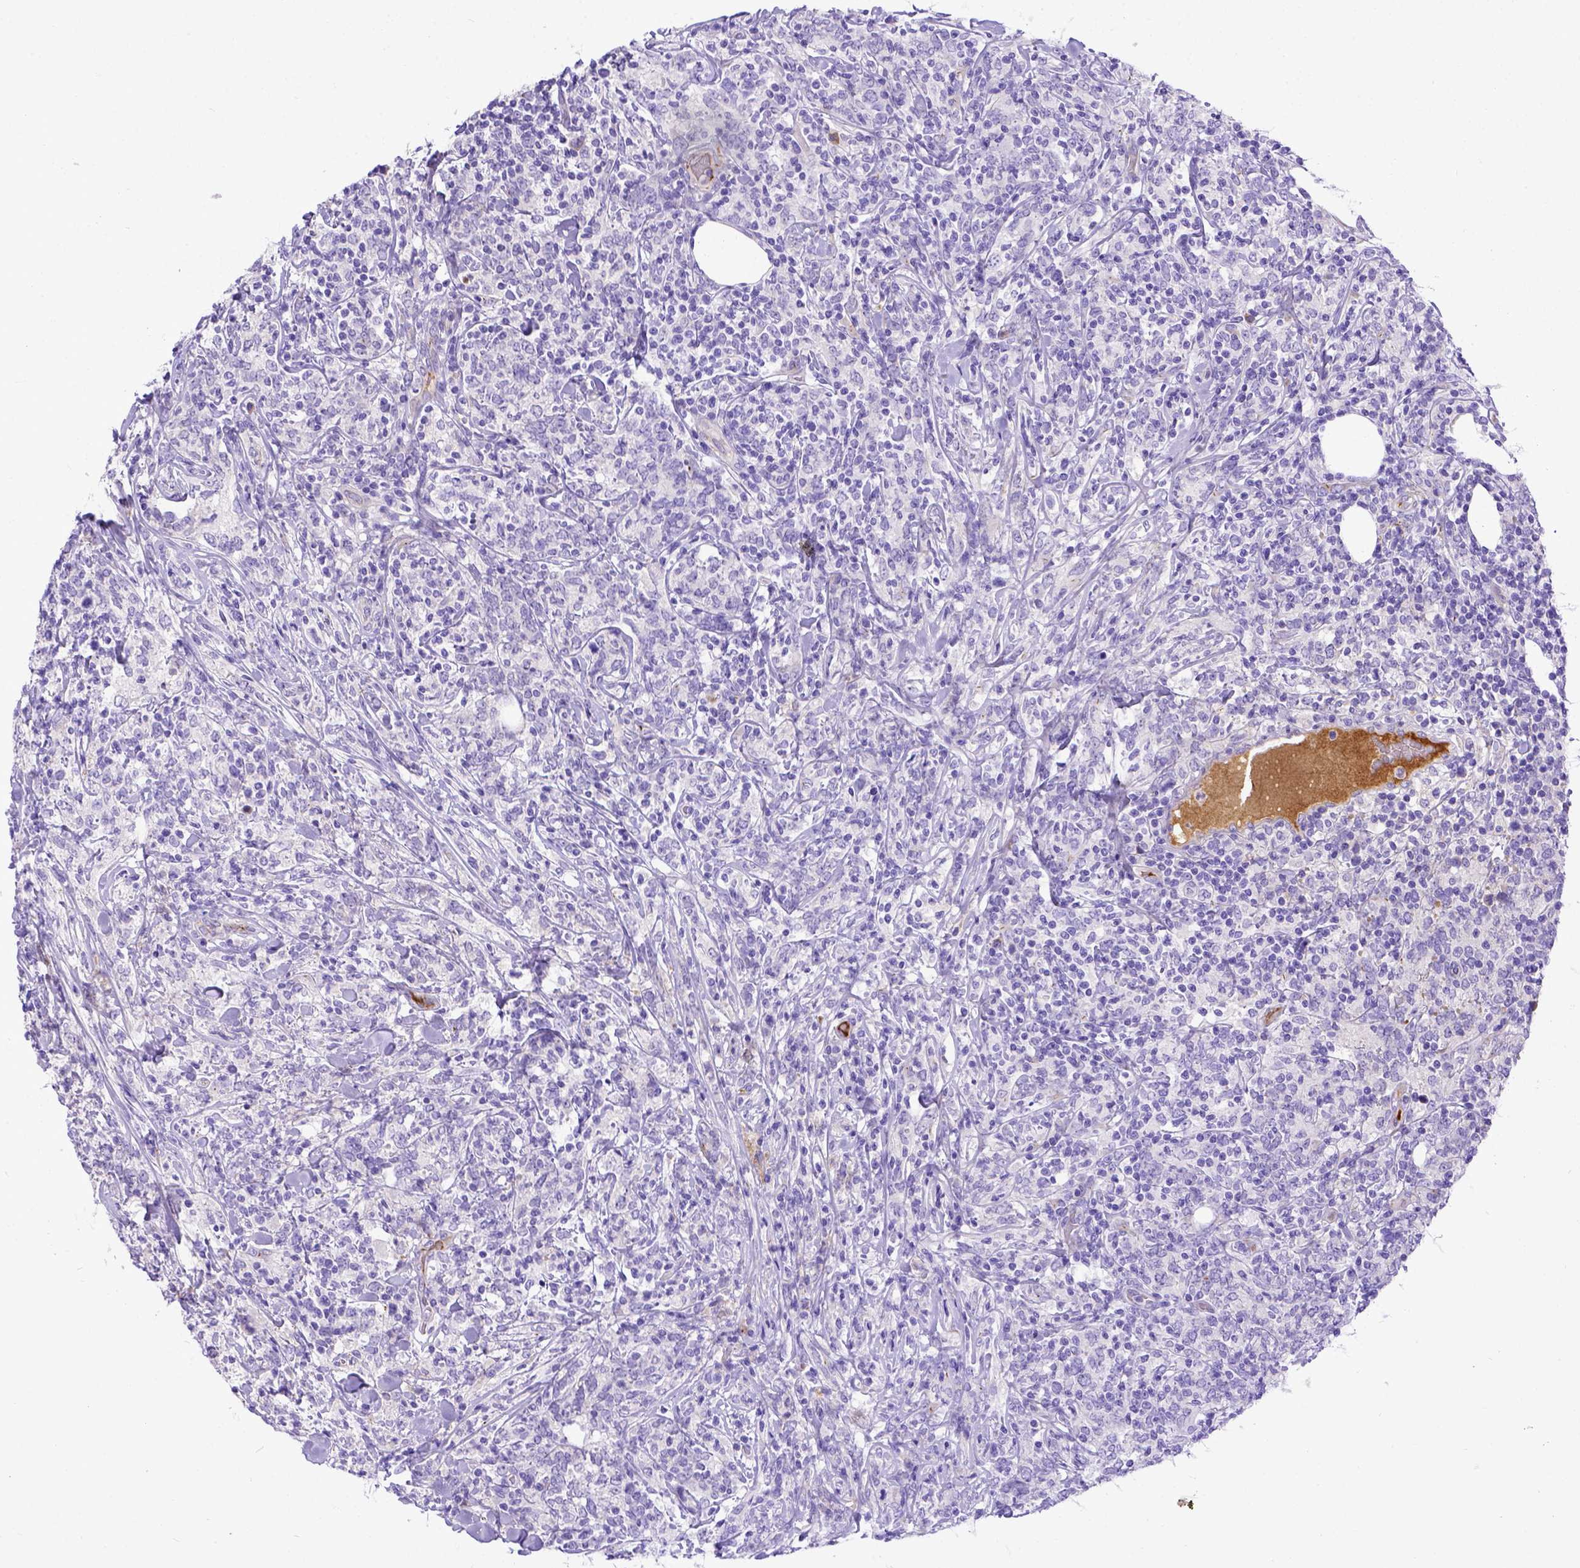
{"staining": {"intensity": "negative", "quantity": "none", "location": "none"}, "tissue": "lymphoma", "cell_type": "Tumor cells", "image_type": "cancer", "snomed": [{"axis": "morphology", "description": "Malignant lymphoma, non-Hodgkin's type, High grade"}, {"axis": "topography", "description": "Lymph node"}], "caption": "An IHC histopathology image of high-grade malignant lymphoma, non-Hodgkin's type is shown. There is no staining in tumor cells of high-grade malignant lymphoma, non-Hodgkin's type.", "gene": "CFAP300", "patient": {"sex": "female", "age": 84}}